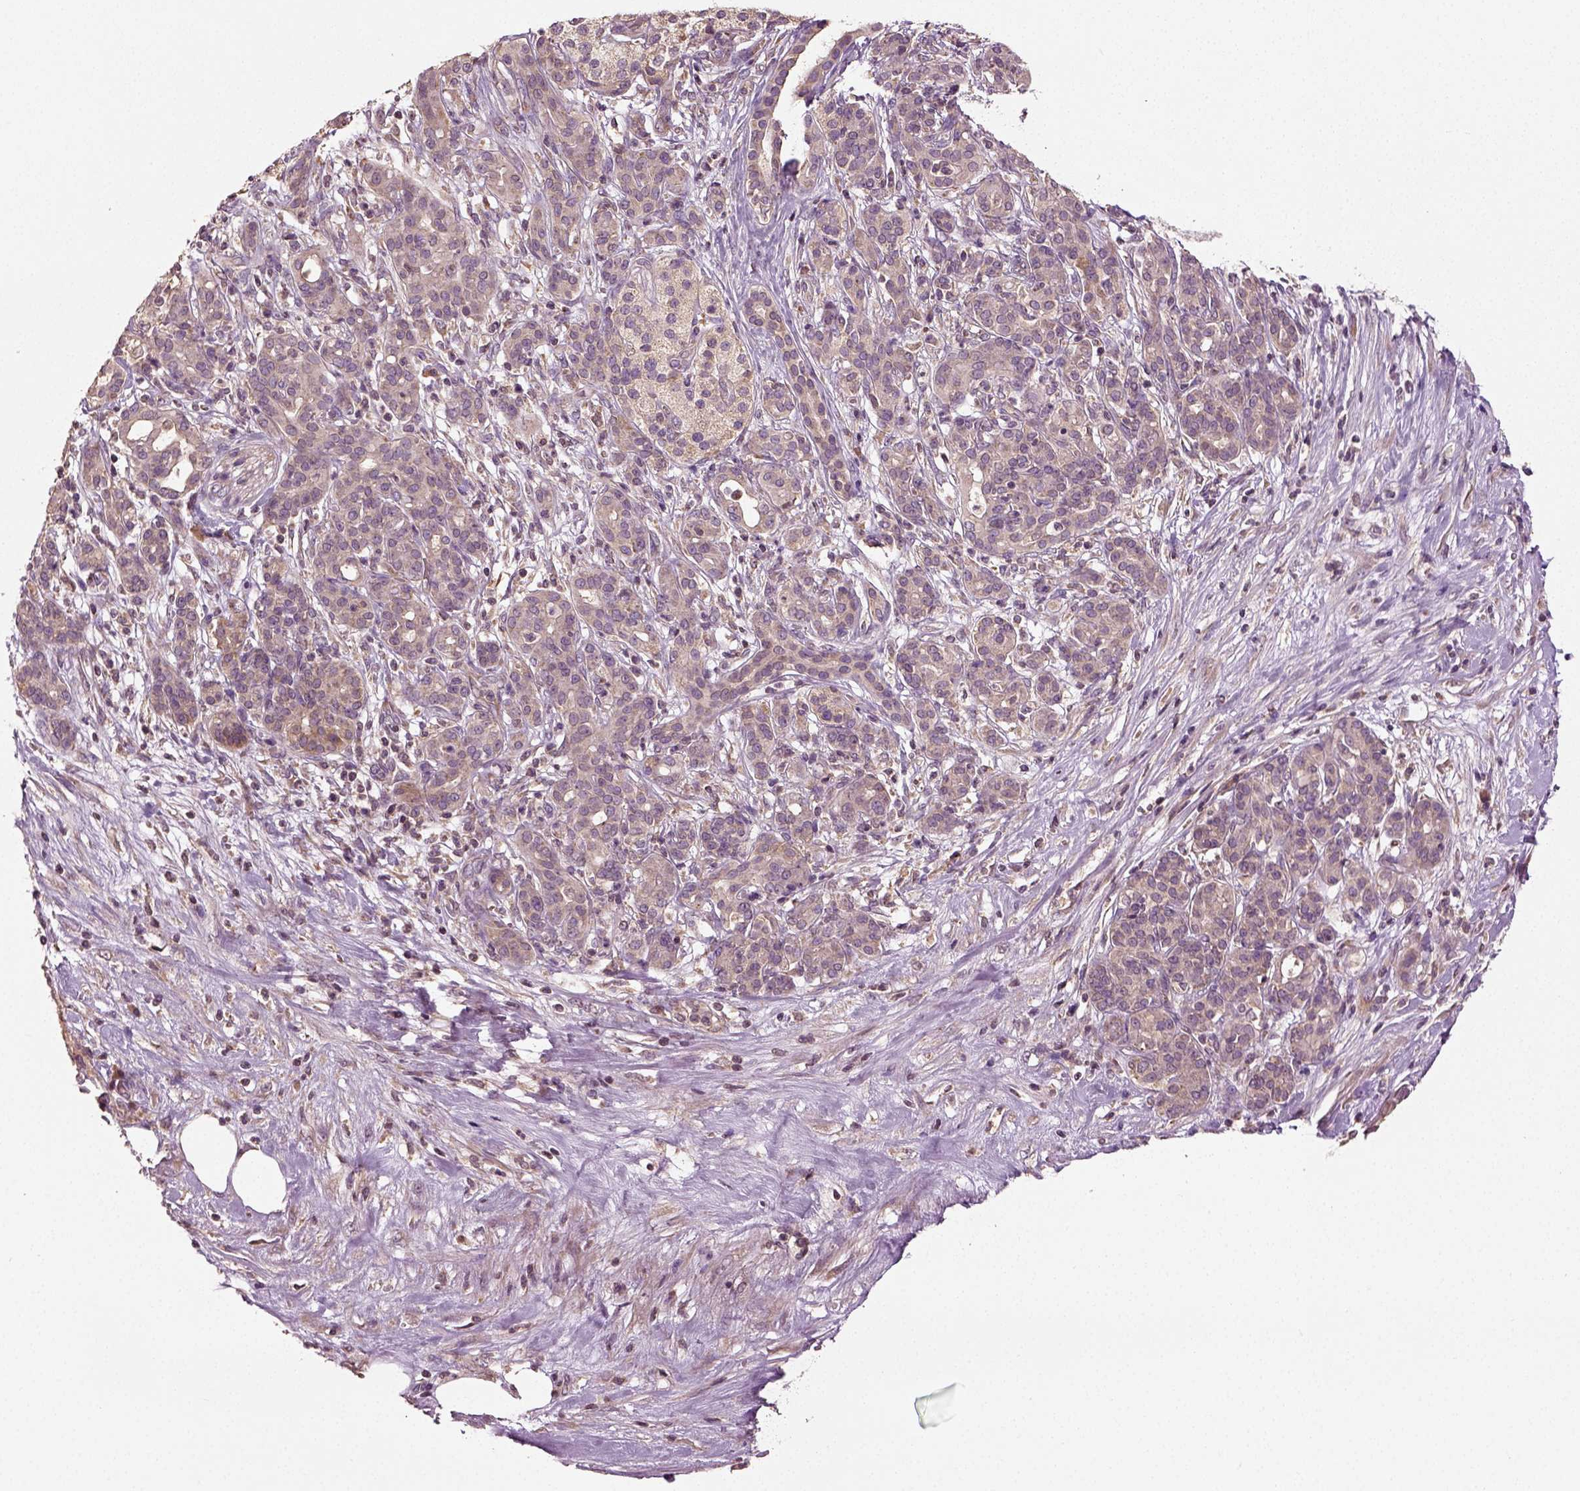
{"staining": {"intensity": "moderate", "quantity": "<25%", "location": "cytoplasmic/membranous"}, "tissue": "pancreatic cancer", "cell_type": "Tumor cells", "image_type": "cancer", "snomed": [{"axis": "morphology", "description": "Adenocarcinoma, NOS"}, {"axis": "topography", "description": "Pancreas"}], "caption": "Protein staining by immunohistochemistry exhibits moderate cytoplasmic/membranous expression in about <25% of tumor cells in pancreatic adenocarcinoma.", "gene": "ERV3-1", "patient": {"sex": "male", "age": 44}}